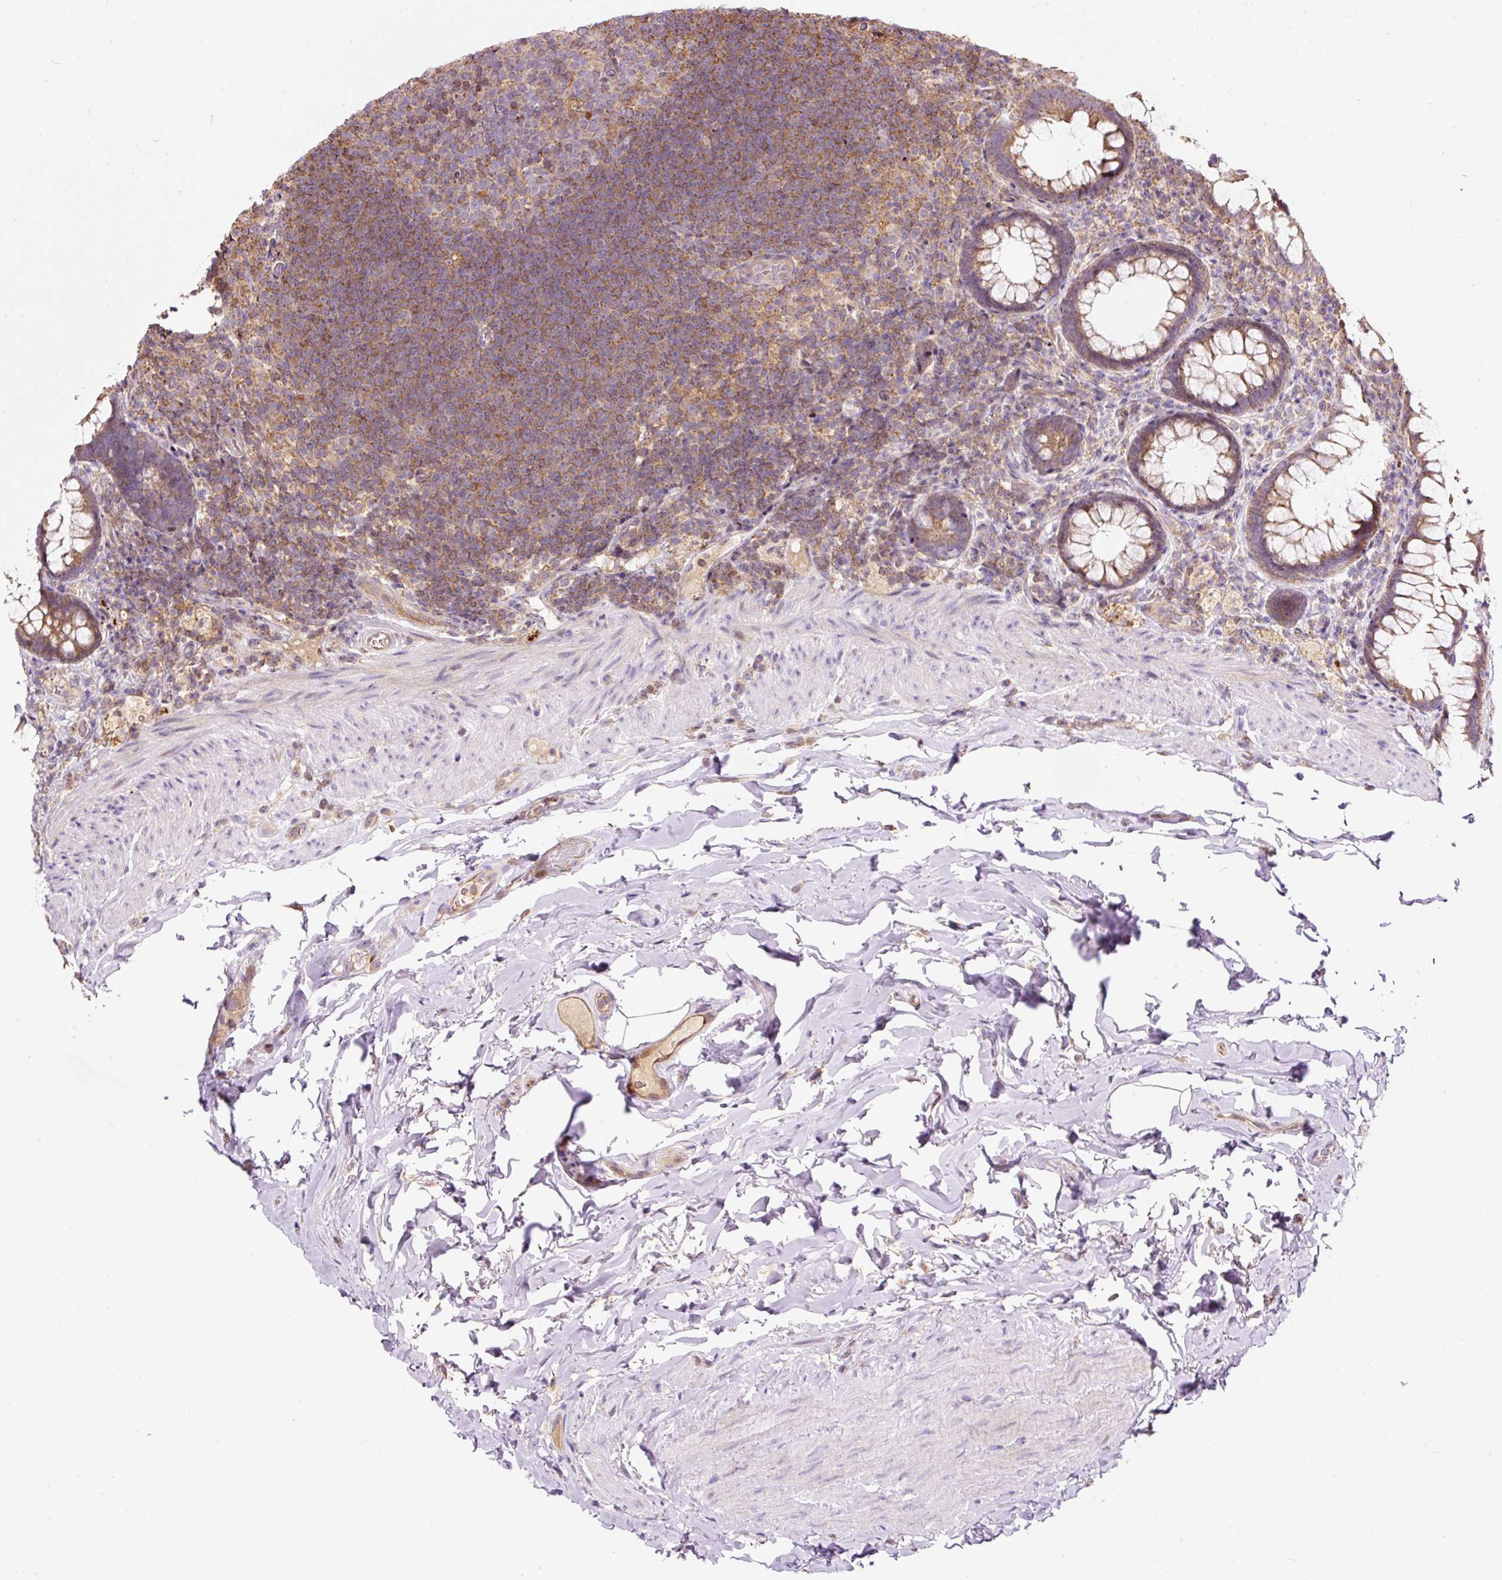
{"staining": {"intensity": "moderate", "quantity": ">75%", "location": "cytoplasmic/membranous"}, "tissue": "rectum", "cell_type": "Glandular cells", "image_type": "normal", "snomed": [{"axis": "morphology", "description": "Normal tissue, NOS"}, {"axis": "topography", "description": "Rectum"}], "caption": "Rectum stained with a protein marker exhibits moderate staining in glandular cells.", "gene": "BOLA3", "patient": {"sex": "female", "age": 69}}